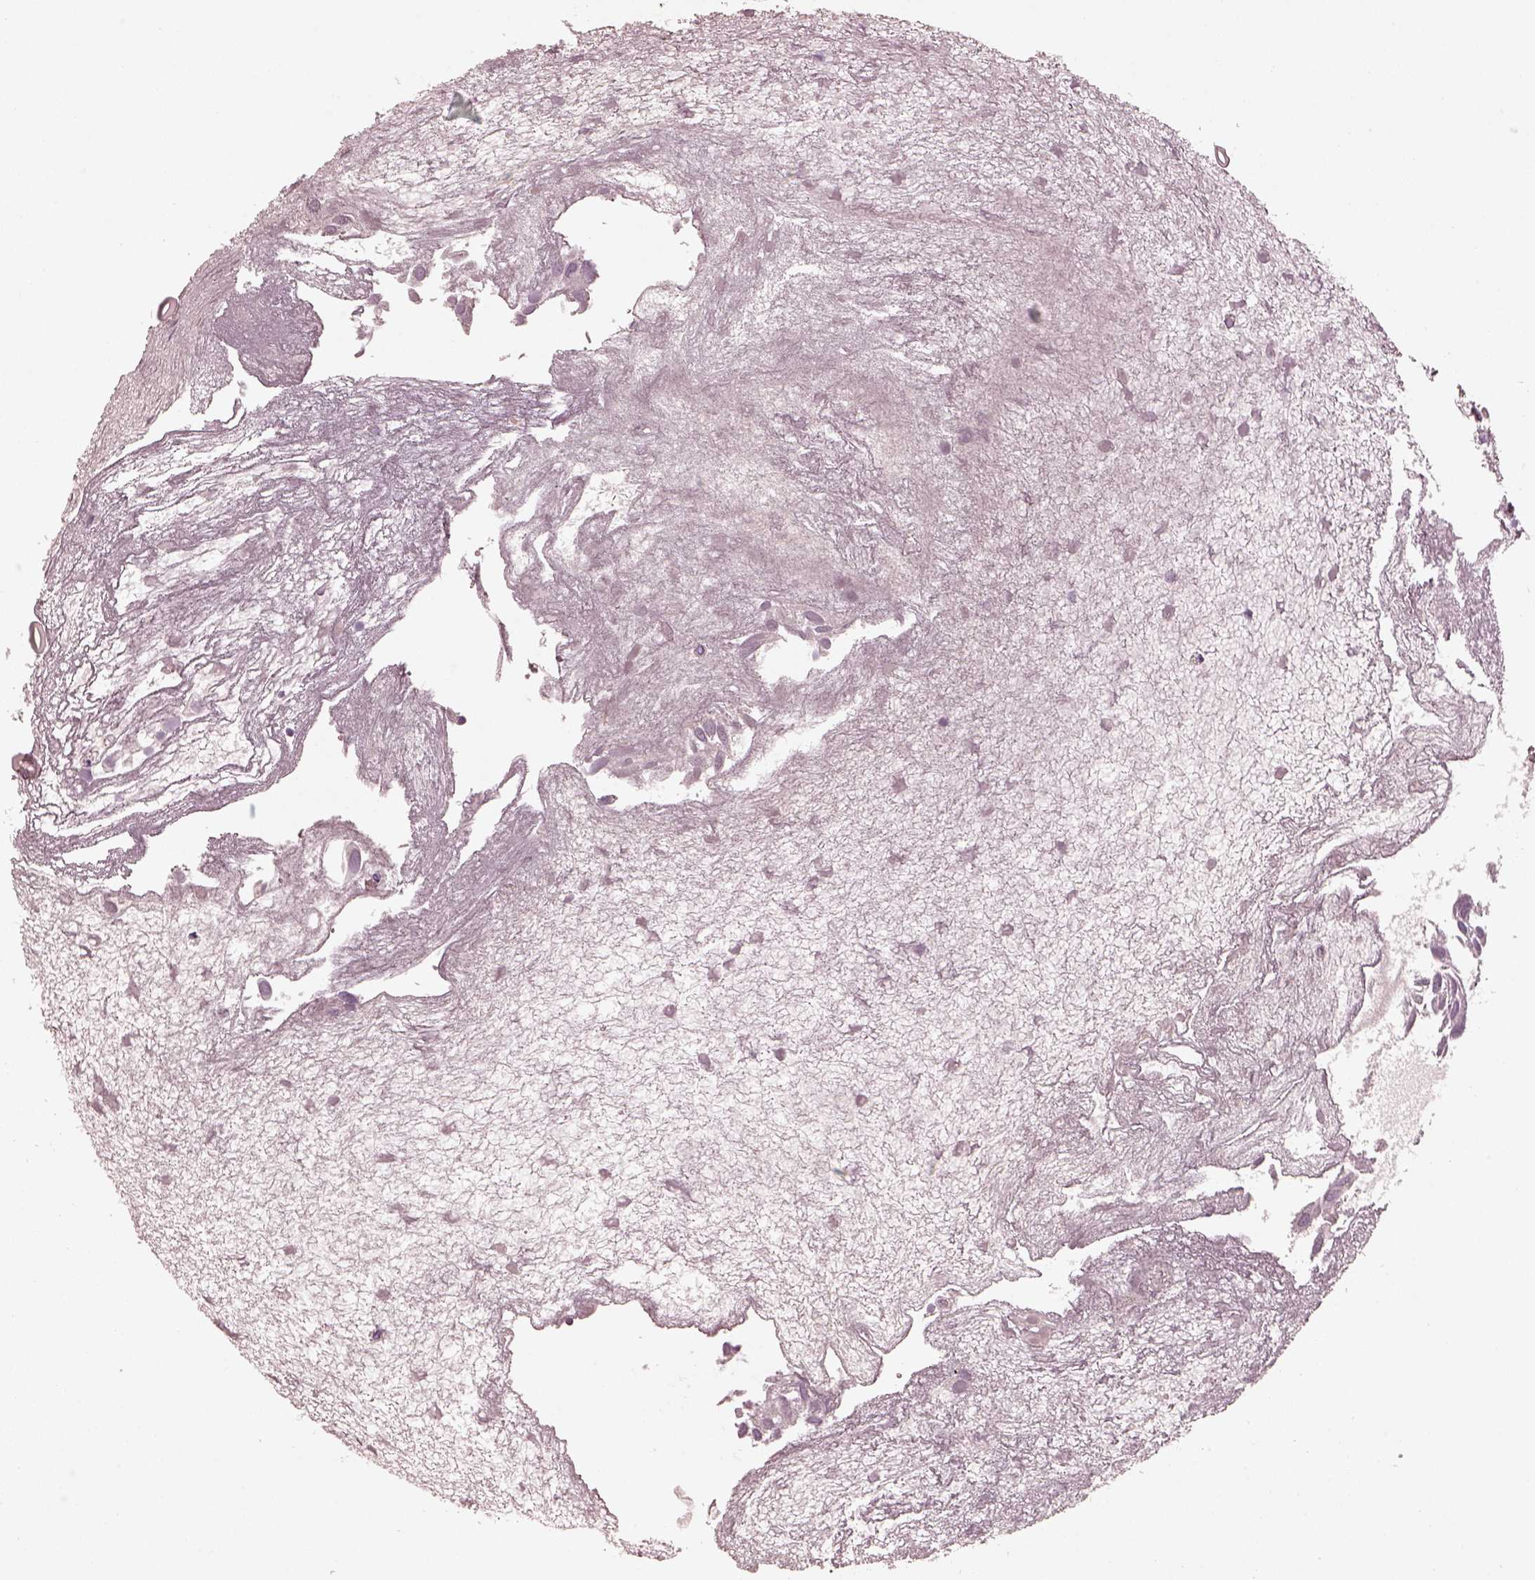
{"staining": {"intensity": "negative", "quantity": "none", "location": "none"}, "tissue": "urothelial cancer", "cell_type": "Tumor cells", "image_type": "cancer", "snomed": [{"axis": "morphology", "description": "Urothelial carcinoma, Low grade"}, {"axis": "topography", "description": "Urinary bladder"}], "caption": "Low-grade urothelial carcinoma stained for a protein using IHC exhibits no positivity tumor cells.", "gene": "SPATA6L", "patient": {"sex": "male", "age": 79}}